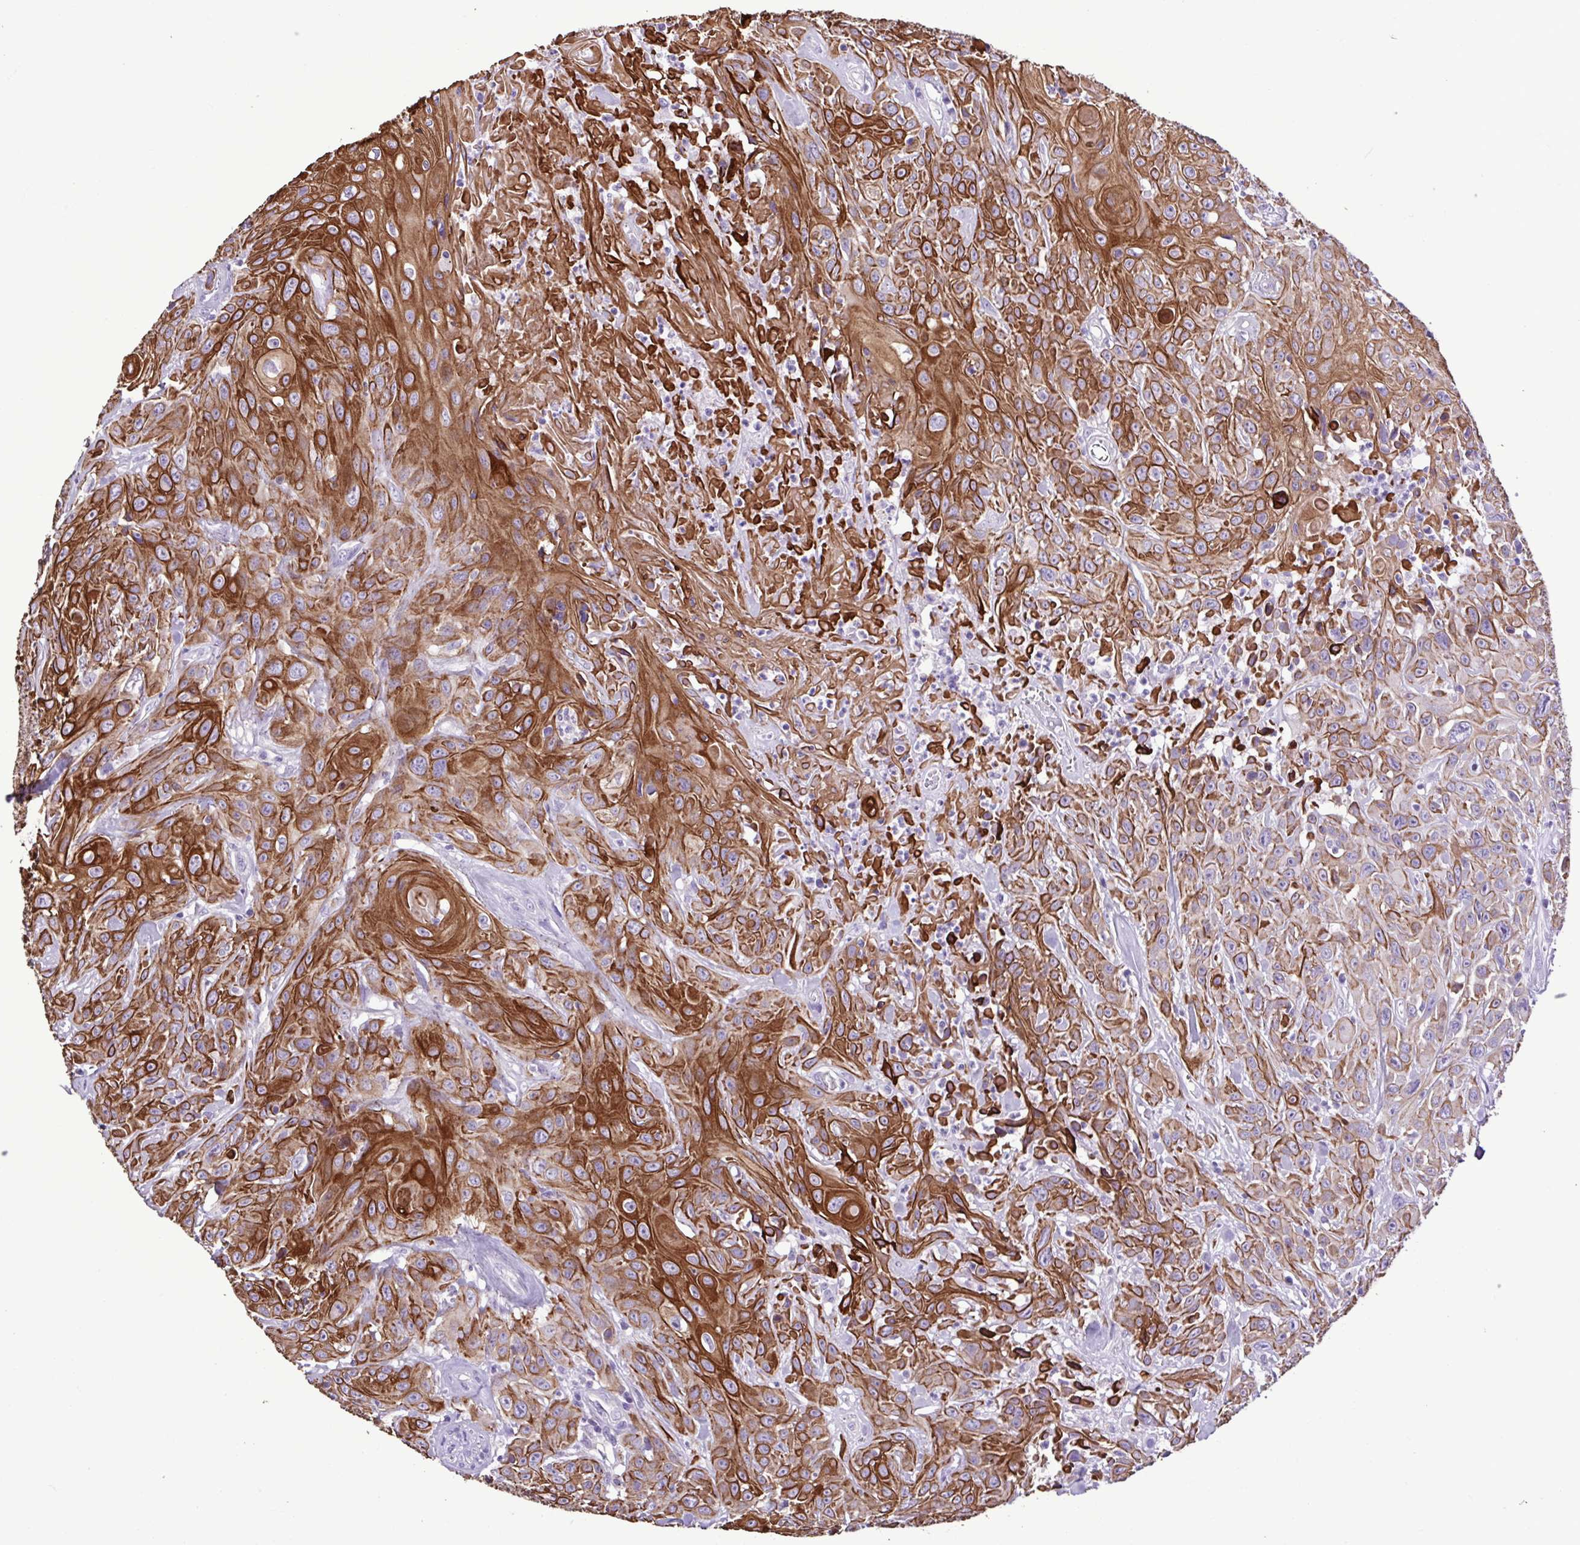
{"staining": {"intensity": "strong", "quantity": ">75%", "location": "cytoplasmic/membranous"}, "tissue": "head and neck cancer", "cell_type": "Tumor cells", "image_type": "cancer", "snomed": [{"axis": "morphology", "description": "Squamous cell carcinoma, NOS"}, {"axis": "topography", "description": "Skin"}, {"axis": "topography", "description": "Head-Neck"}], "caption": "A micrograph of head and neck cancer (squamous cell carcinoma) stained for a protein shows strong cytoplasmic/membranous brown staining in tumor cells. (DAB IHC with brightfield microscopy, high magnification).", "gene": "PLA2G4E", "patient": {"sex": "male", "age": 80}}